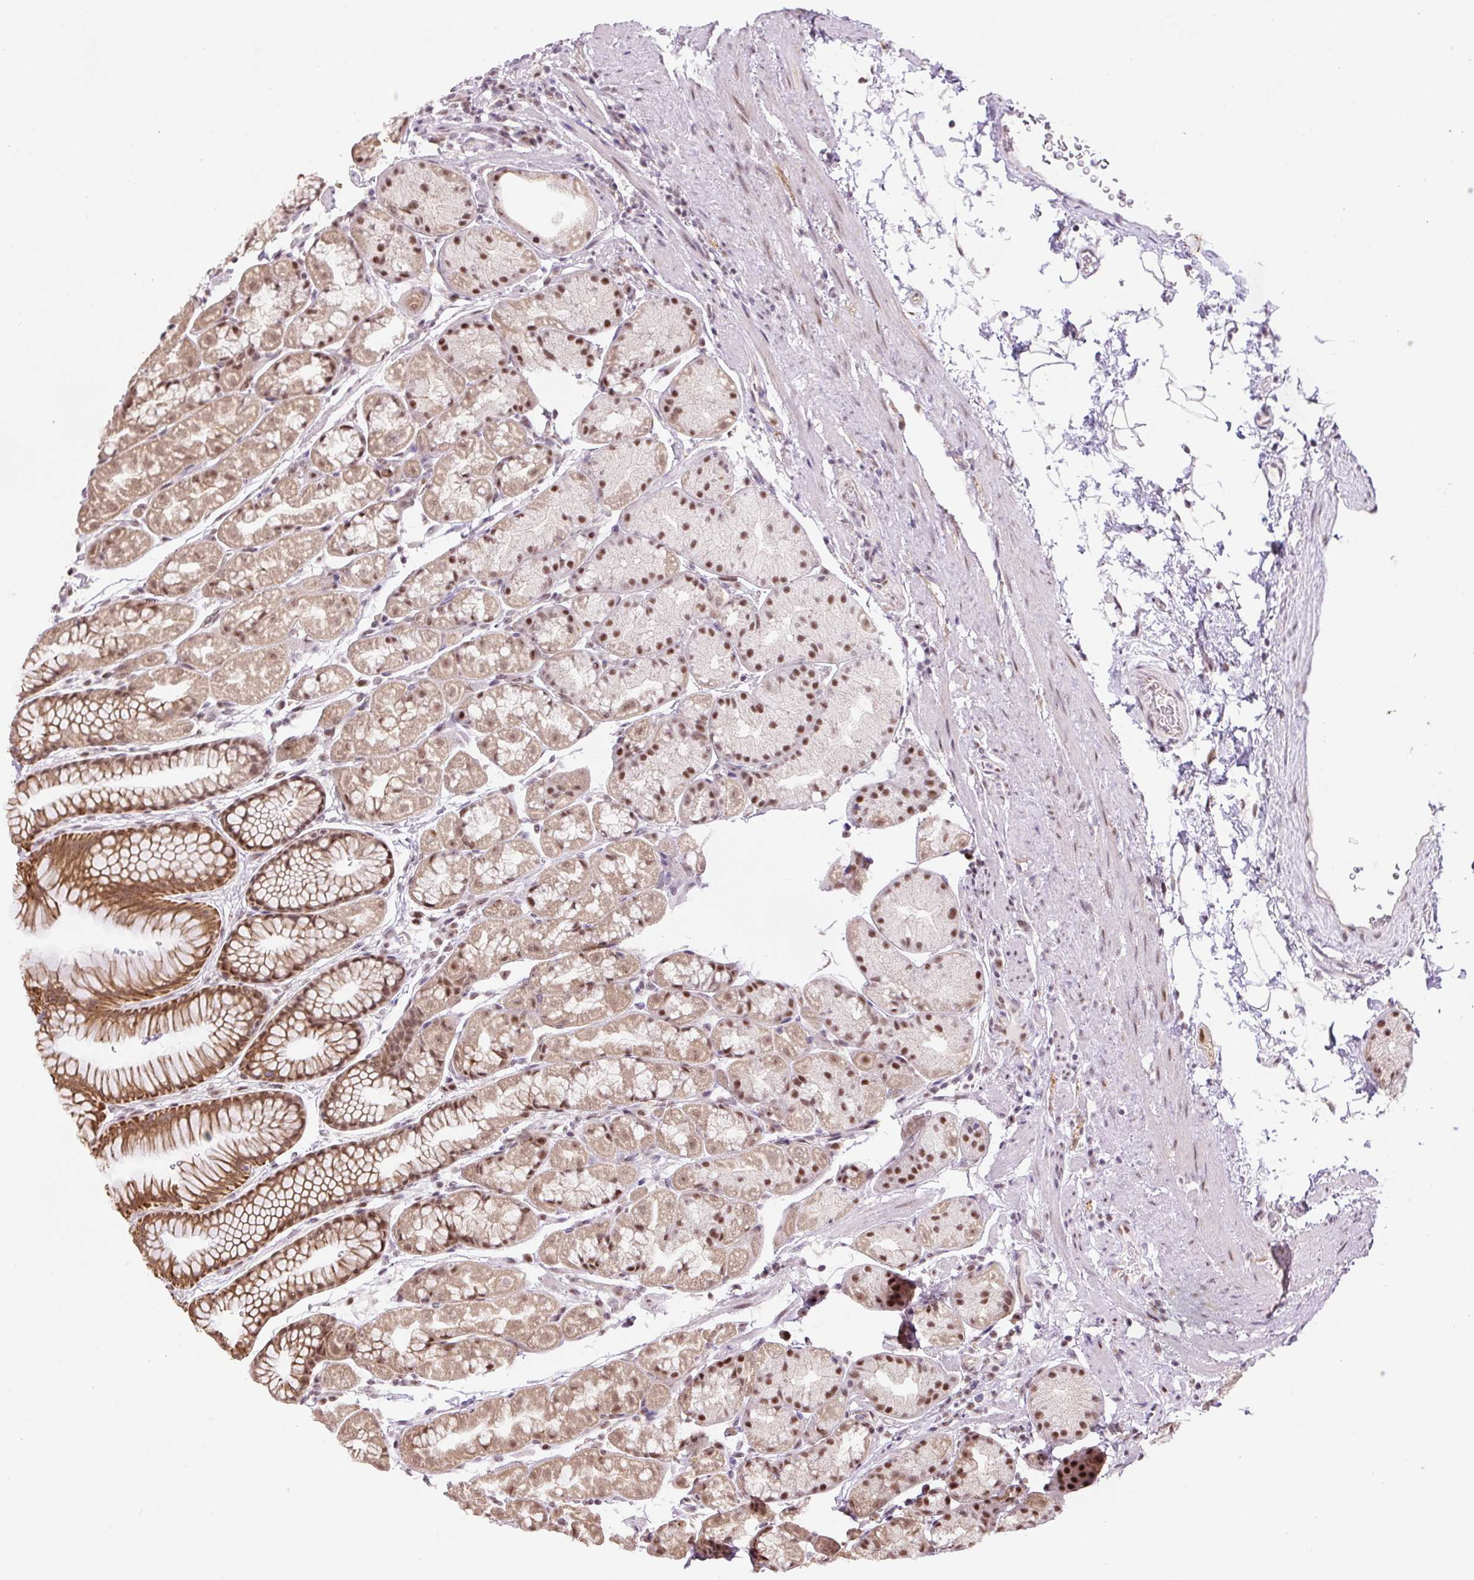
{"staining": {"intensity": "moderate", "quantity": "25%-75%", "location": "cytoplasmic/membranous,nuclear"}, "tissue": "stomach", "cell_type": "Glandular cells", "image_type": "normal", "snomed": [{"axis": "morphology", "description": "Normal tissue, NOS"}, {"axis": "topography", "description": "Stomach, lower"}], "caption": "High-power microscopy captured an IHC histopathology image of normal stomach, revealing moderate cytoplasmic/membranous,nuclear staining in approximately 25%-75% of glandular cells. (IHC, brightfield microscopy, high magnification).", "gene": "TAF1A", "patient": {"sex": "male", "age": 67}}